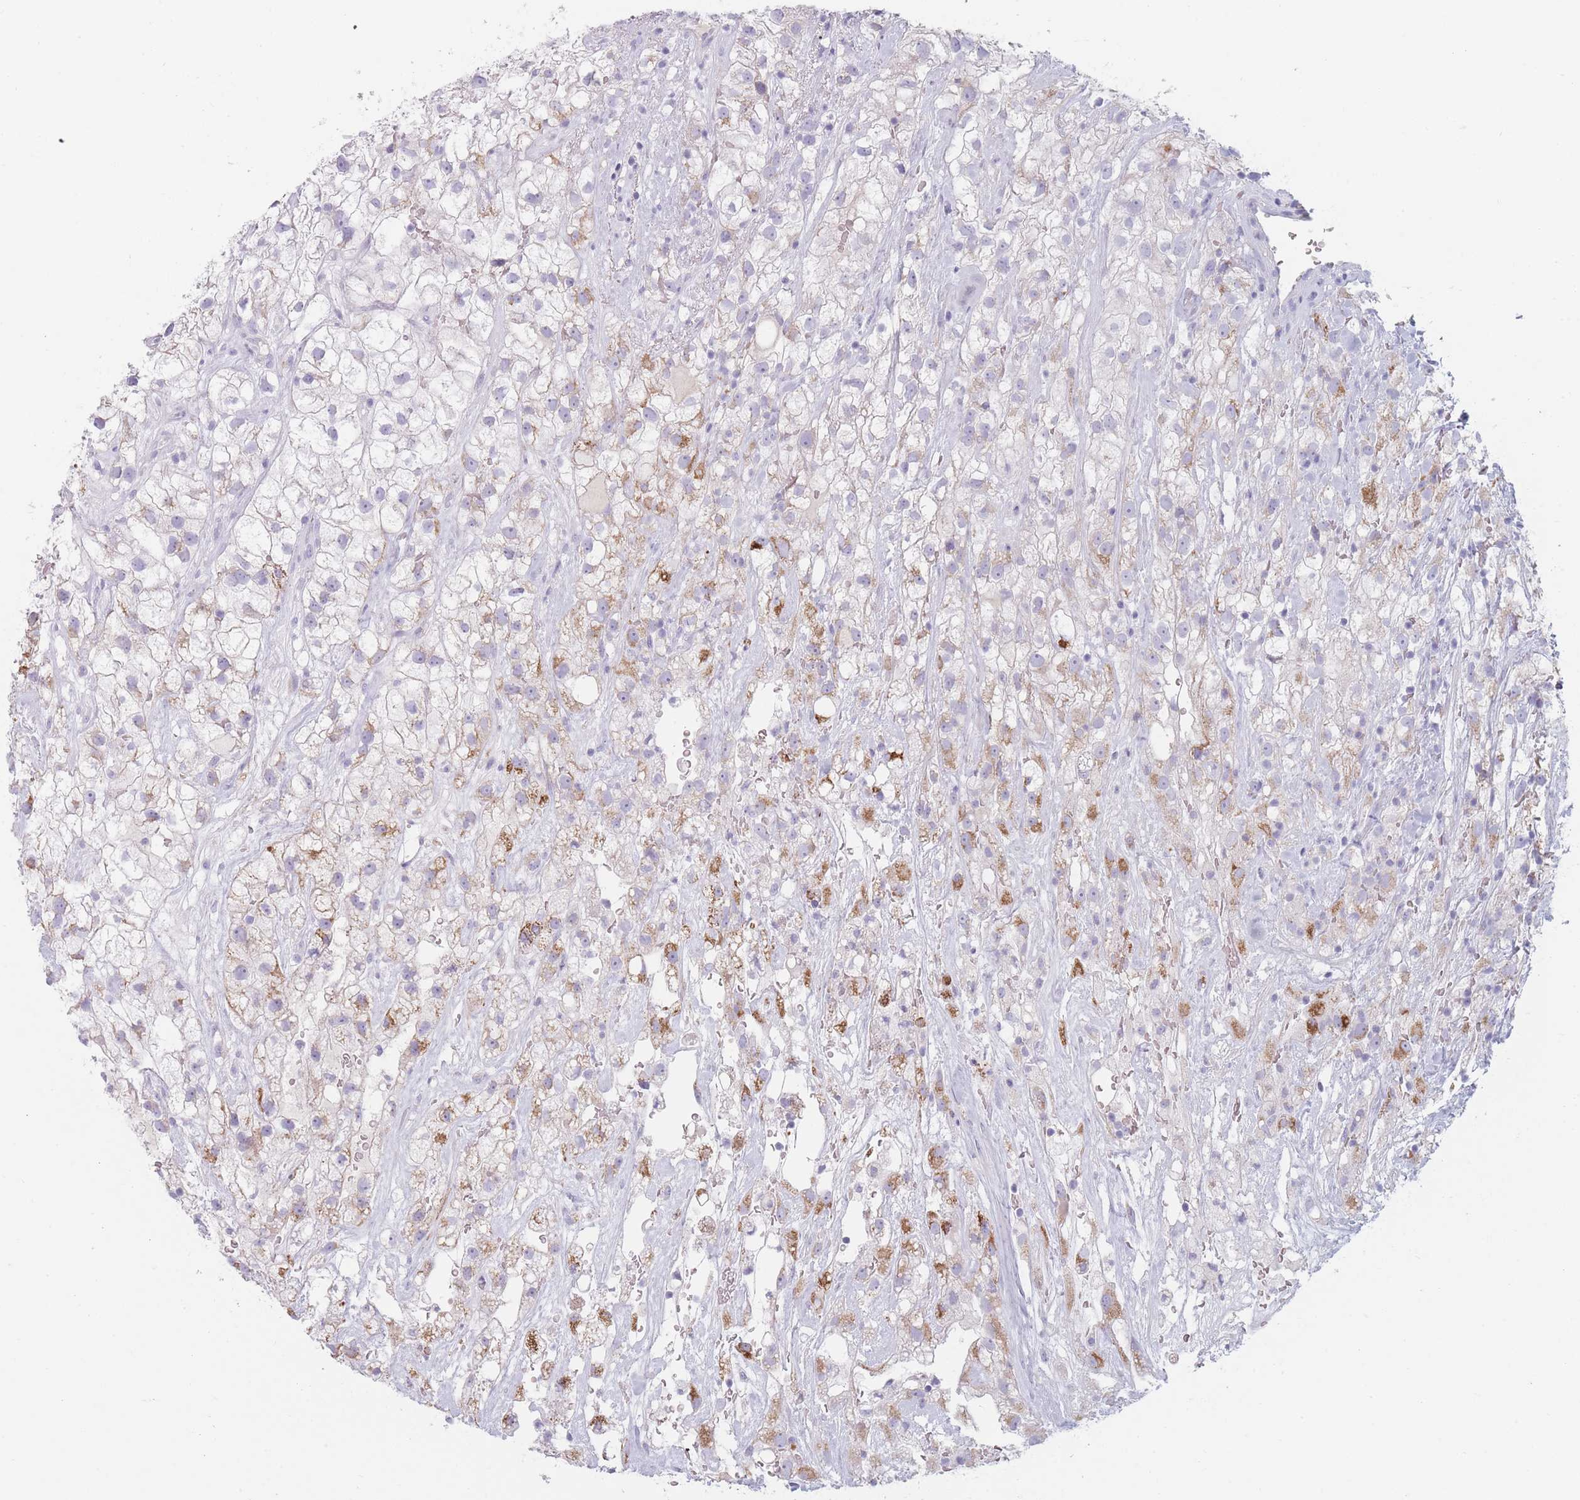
{"staining": {"intensity": "strong", "quantity": "25%-75%", "location": "cytoplasmic/membranous"}, "tissue": "renal cancer", "cell_type": "Tumor cells", "image_type": "cancer", "snomed": [{"axis": "morphology", "description": "Adenocarcinoma, NOS"}, {"axis": "topography", "description": "Kidney"}], "caption": "A high-resolution image shows immunohistochemistry (IHC) staining of renal adenocarcinoma, which displays strong cytoplasmic/membranous positivity in about 25%-75% of tumor cells.", "gene": "GPR12", "patient": {"sex": "male", "age": 59}}